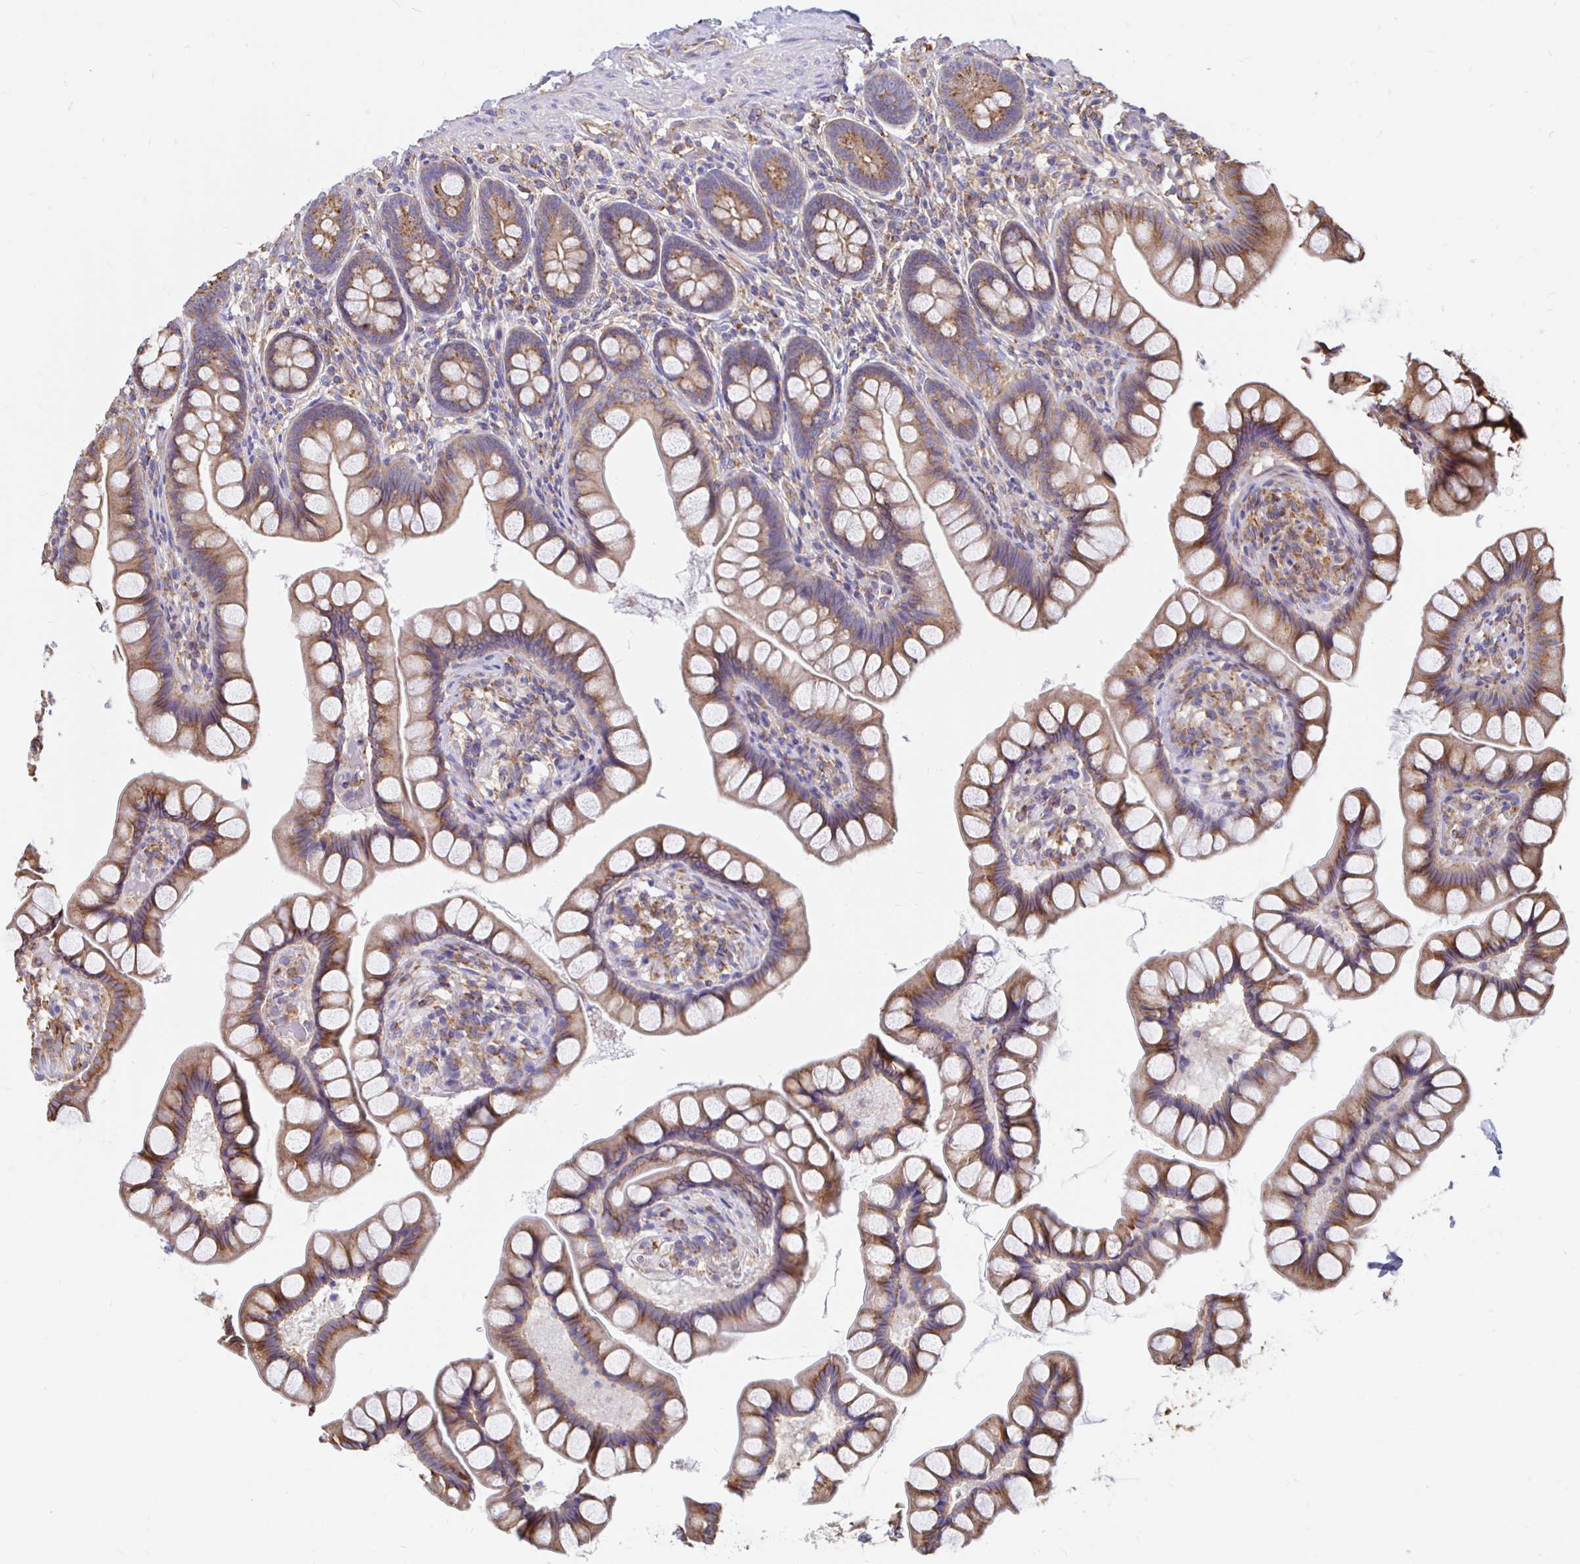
{"staining": {"intensity": "moderate", "quantity": ">75%", "location": "cytoplasmic/membranous"}, "tissue": "small intestine", "cell_type": "Glandular cells", "image_type": "normal", "snomed": [{"axis": "morphology", "description": "Normal tissue, NOS"}, {"axis": "topography", "description": "Small intestine"}], "caption": "Immunohistochemical staining of normal human small intestine exhibits medium levels of moderate cytoplasmic/membranous positivity in about >75% of glandular cells. Using DAB (brown) and hematoxylin (blue) stains, captured at high magnification using brightfield microscopy.", "gene": "CLTC", "patient": {"sex": "male", "age": 70}}